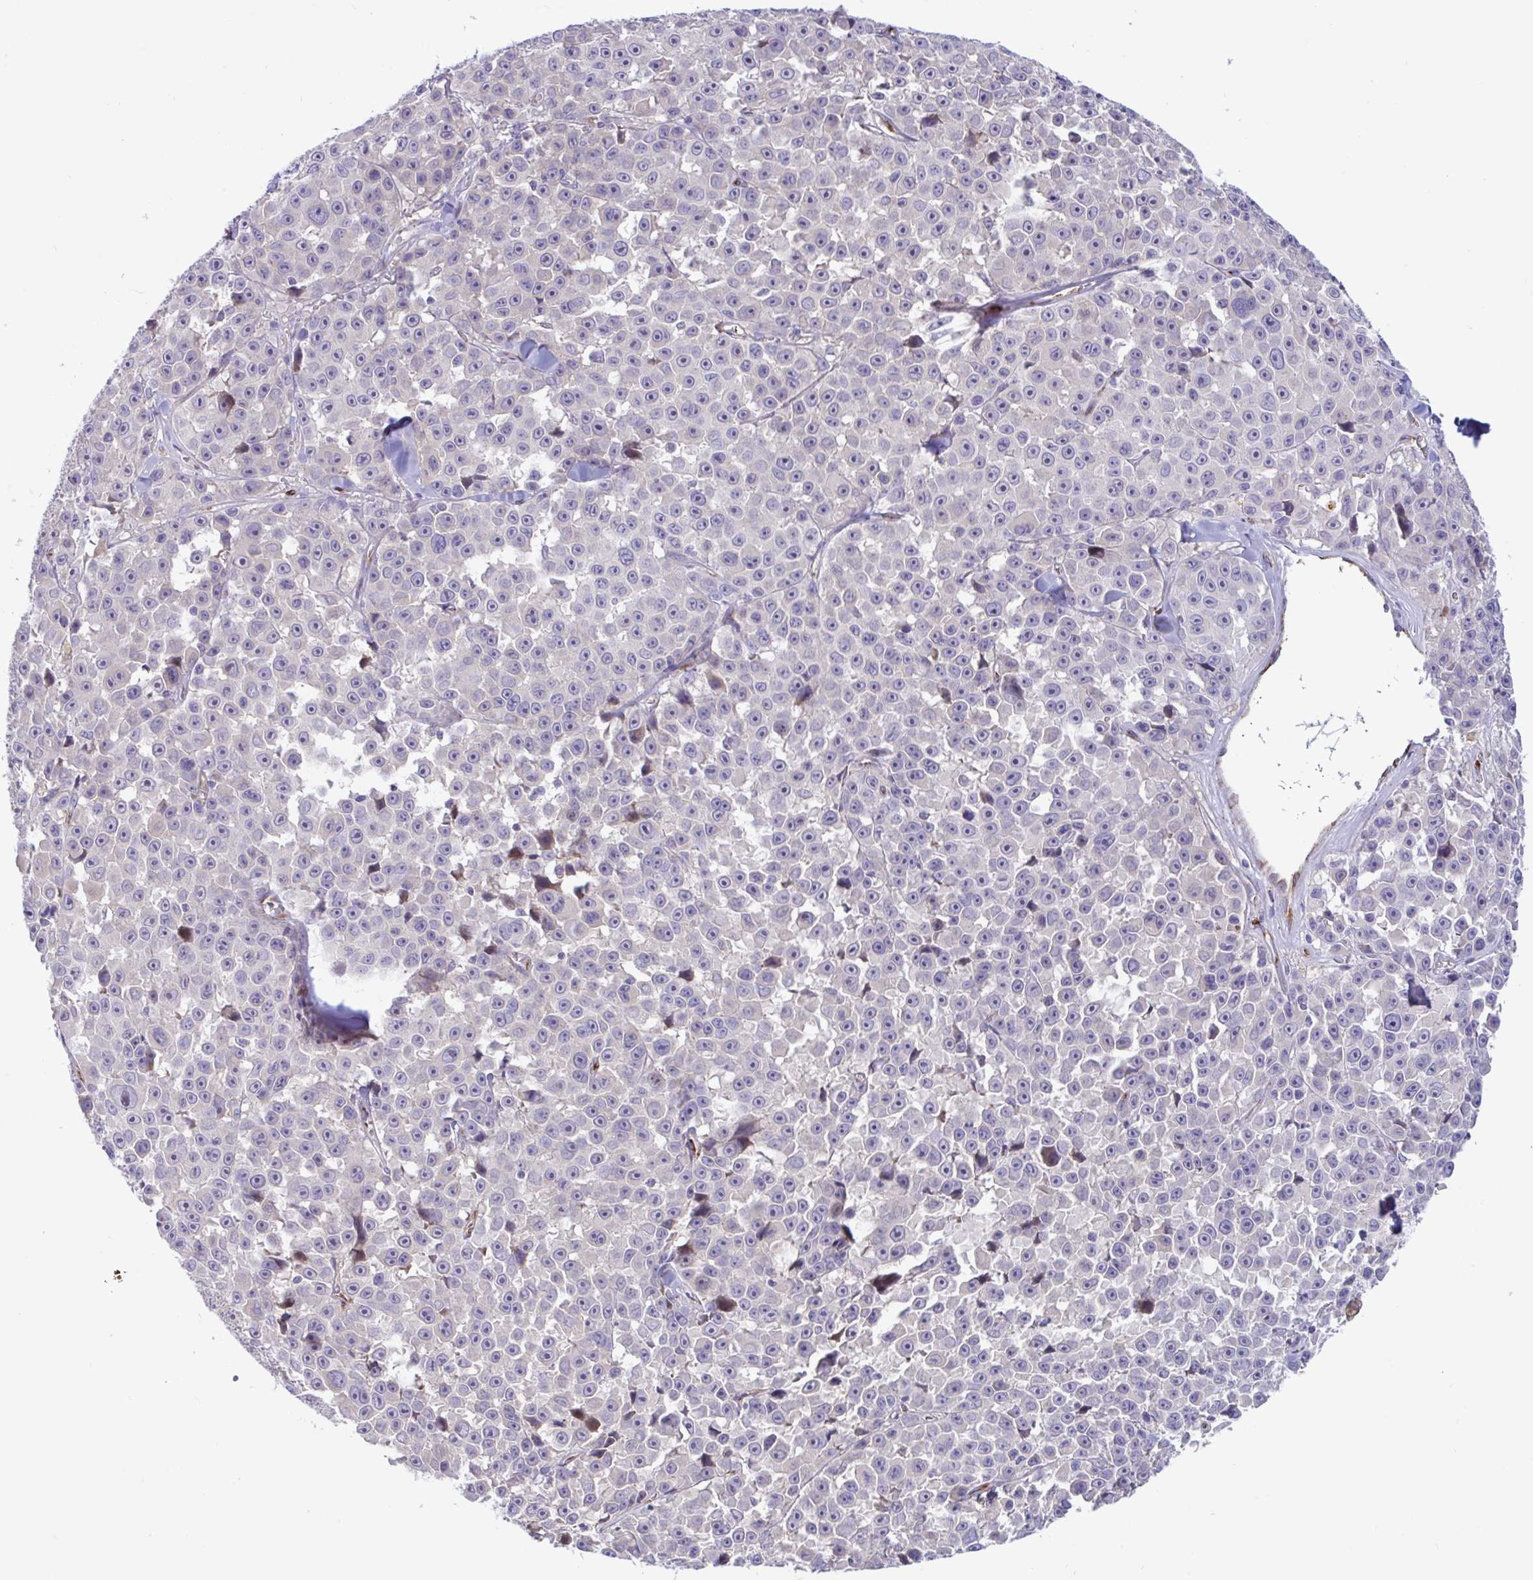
{"staining": {"intensity": "negative", "quantity": "none", "location": "none"}, "tissue": "melanoma", "cell_type": "Tumor cells", "image_type": "cancer", "snomed": [{"axis": "morphology", "description": "Malignant melanoma, NOS"}, {"axis": "topography", "description": "Skin"}], "caption": "Immunohistochemistry (IHC) of melanoma reveals no expression in tumor cells. Nuclei are stained in blue.", "gene": "IL37", "patient": {"sex": "female", "age": 66}}